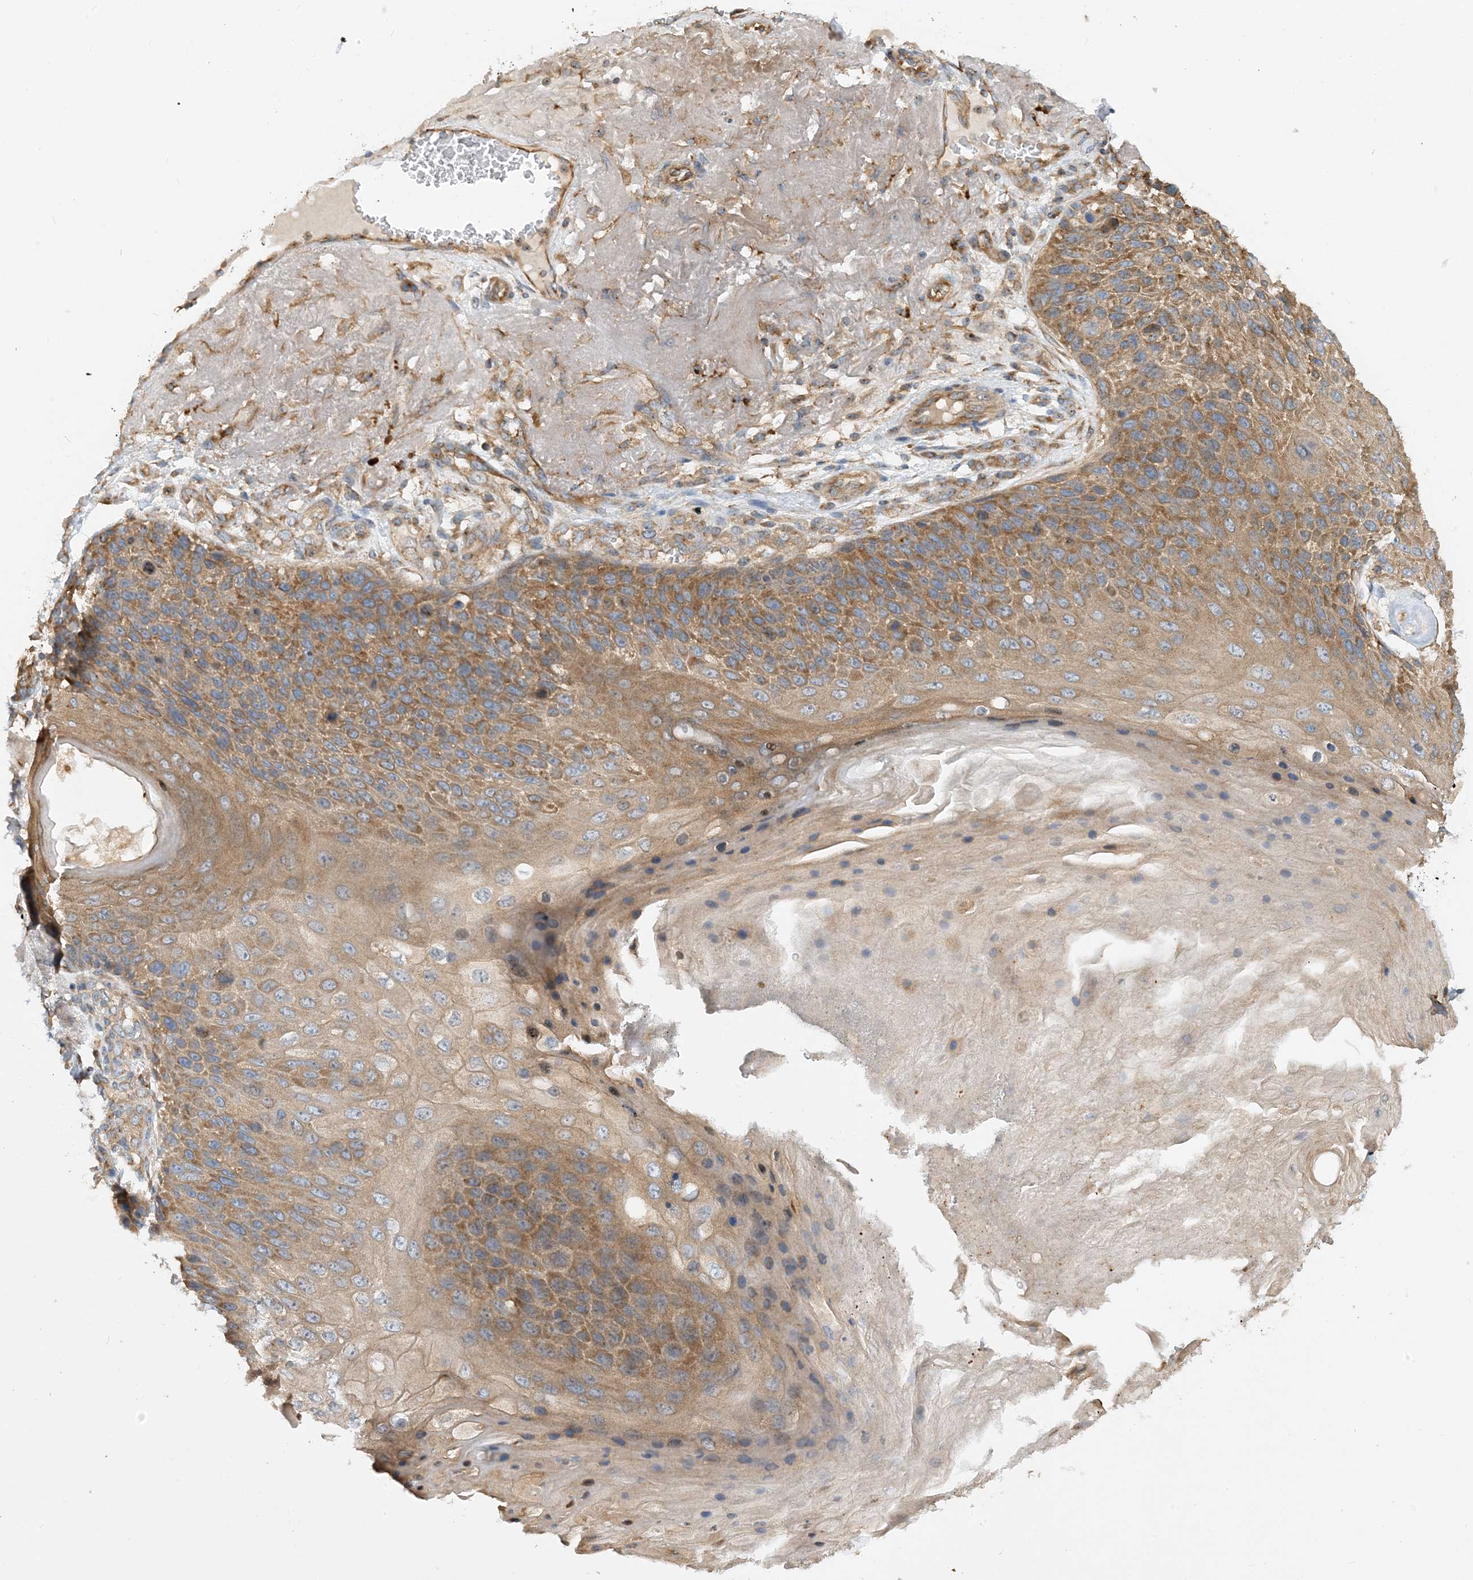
{"staining": {"intensity": "moderate", "quantity": ">75%", "location": "cytoplasmic/membranous"}, "tissue": "skin cancer", "cell_type": "Tumor cells", "image_type": "cancer", "snomed": [{"axis": "morphology", "description": "Squamous cell carcinoma, NOS"}, {"axis": "topography", "description": "Skin"}], "caption": "Skin squamous cell carcinoma stained with a protein marker exhibits moderate staining in tumor cells.", "gene": "SIDT1", "patient": {"sex": "female", "age": 88}}